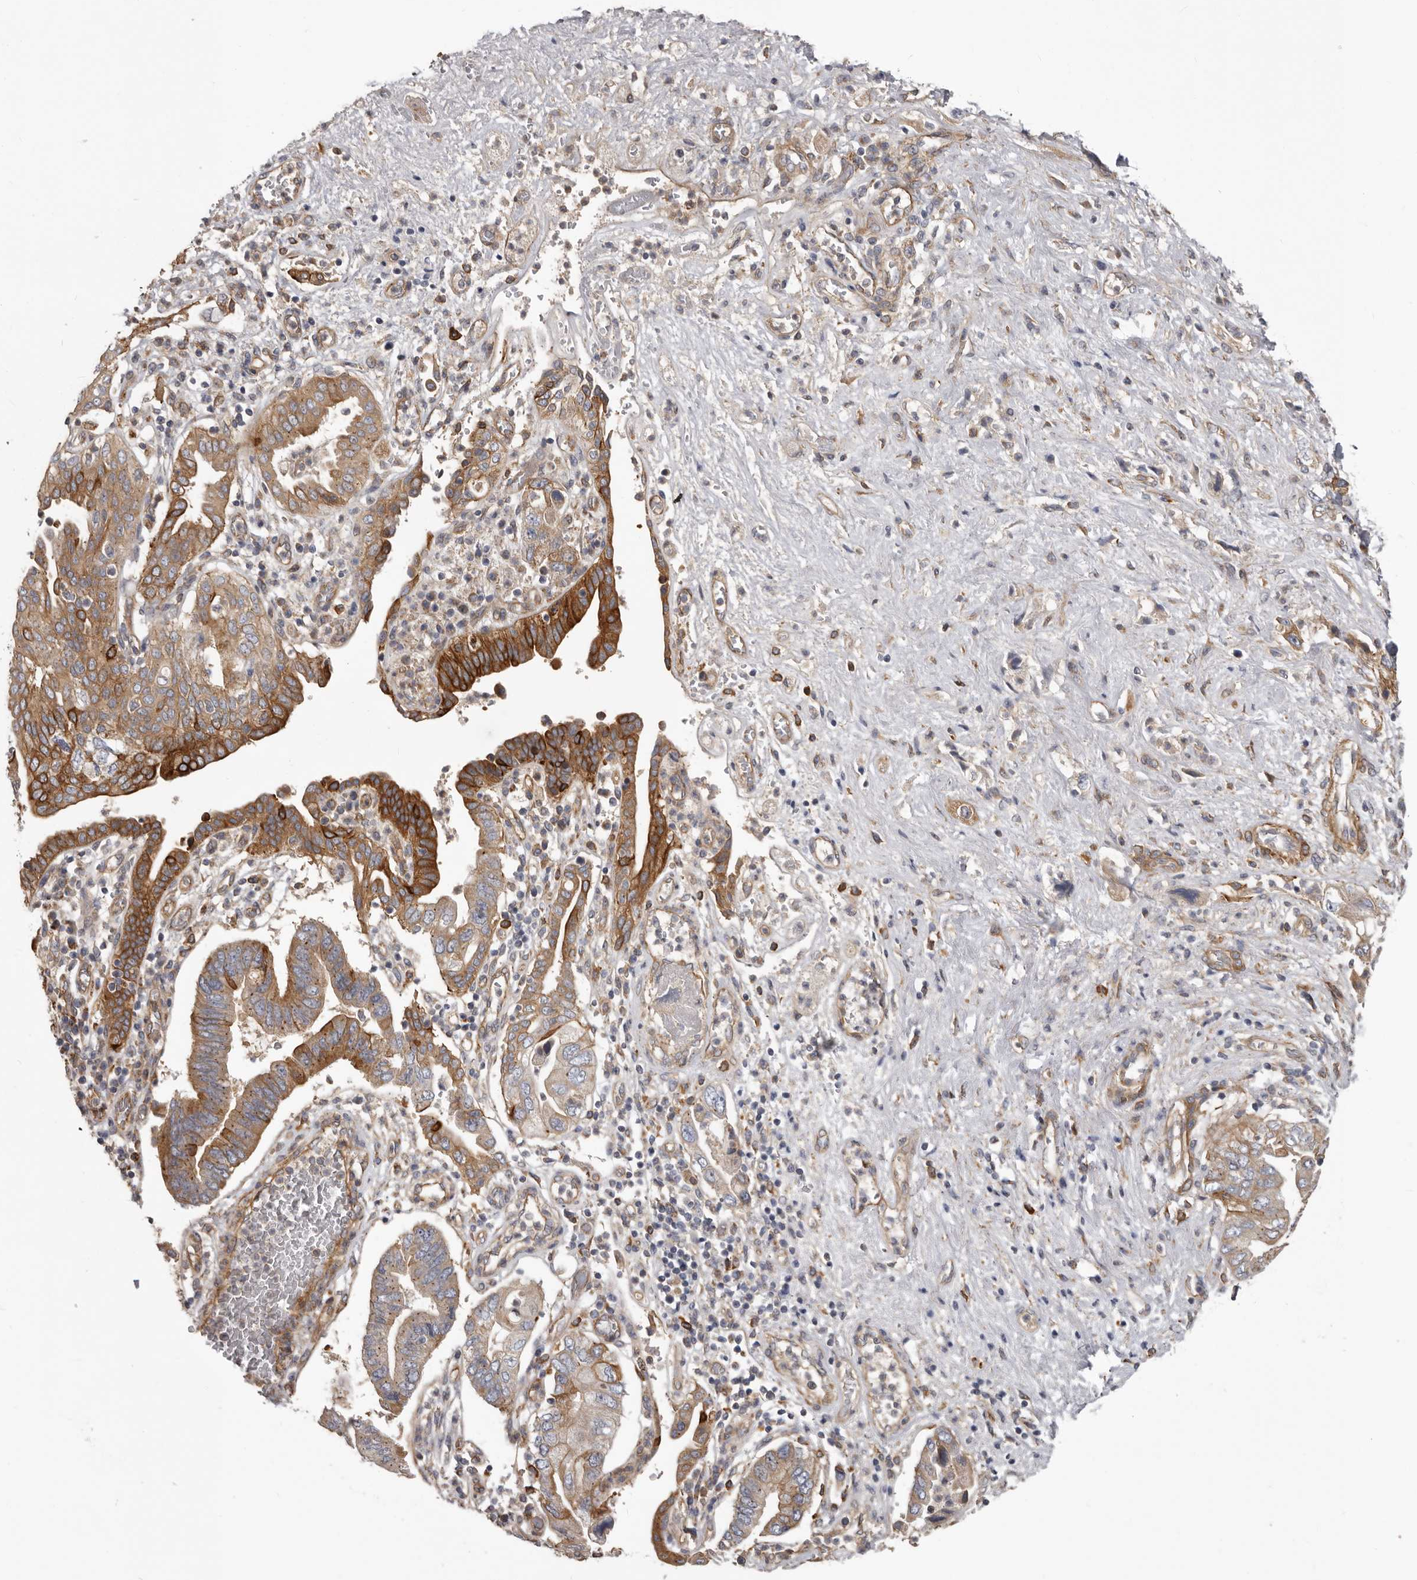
{"staining": {"intensity": "strong", "quantity": "25%-75%", "location": "cytoplasmic/membranous"}, "tissue": "pancreatic cancer", "cell_type": "Tumor cells", "image_type": "cancer", "snomed": [{"axis": "morphology", "description": "Adenocarcinoma, NOS"}, {"axis": "topography", "description": "Pancreas"}], "caption": "A high-resolution photomicrograph shows immunohistochemistry (IHC) staining of adenocarcinoma (pancreatic), which exhibits strong cytoplasmic/membranous staining in about 25%-75% of tumor cells.", "gene": "ENAH", "patient": {"sex": "female", "age": 73}}